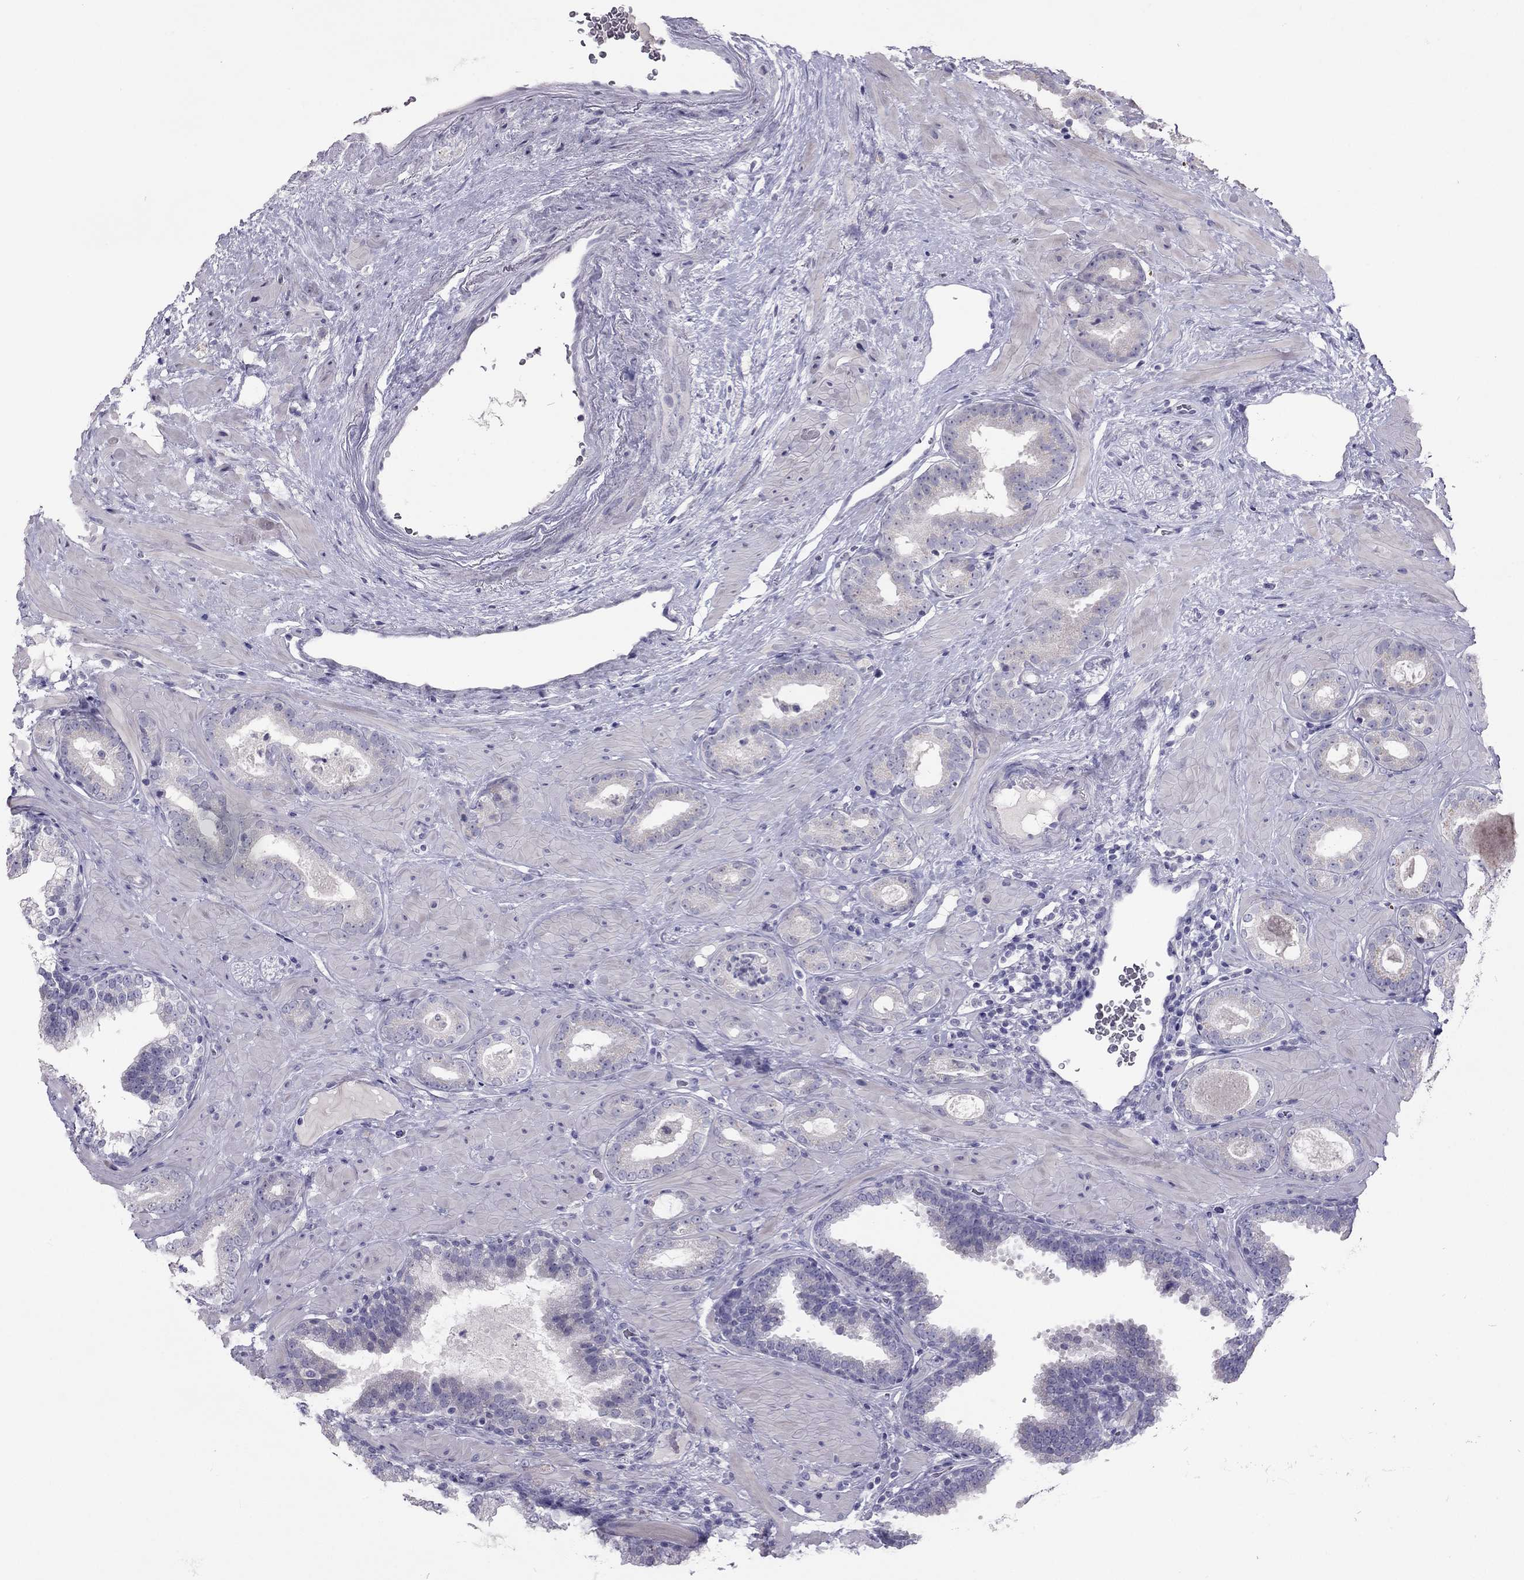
{"staining": {"intensity": "negative", "quantity": "none", "location": "none"}, "tissue": "prostate cancer", "cell_type": "Tumor cells", "image_type": "cancer", "snomed": [{"axis": "morphology", "description": "Adenocarcinoma, Low grade"}, {"axis": "topography", "description": "Prostate"}], "caption": "A micrograph of prostate adenocarcinoma (low-grade) stained for a protein shows no brown staining in tumor cells.", "gene": "RGS8", "patient": {"sex": "male", "age": 60}}